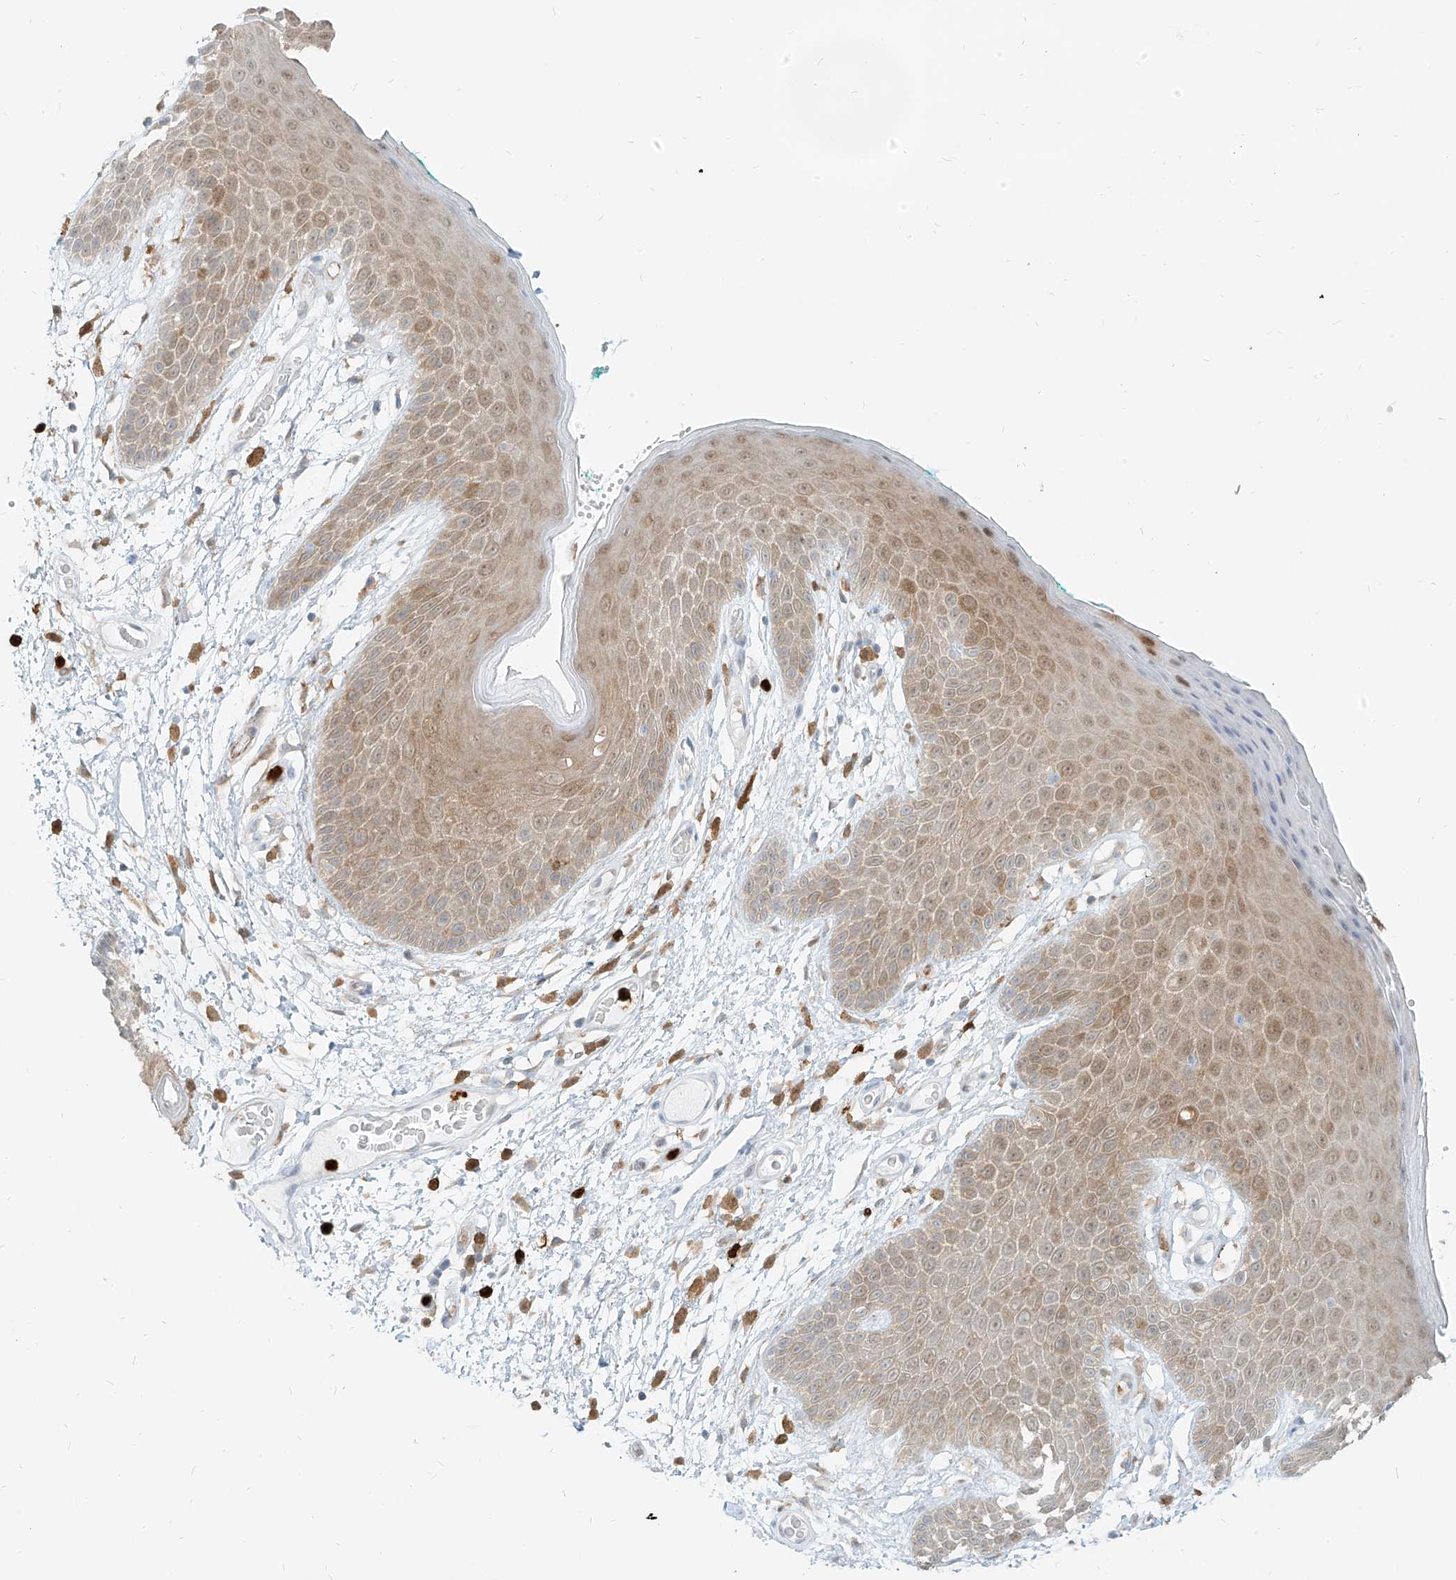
{"staining": {"intensity": "weak", "quantity": ">75%", "location": "cytoplasmic/membranous,nuclear"}, "tissue": "skin", "cell_type": "Epidermal cells", "image_type": "normal", "snomed": [{"axis": "morphology", "description": "Normal tissue, NOS"}, {"axis": "topography", "description": "Anal"}], "caption": "Skin stained for a protein demonstrates weak cytoplasmic/membranous,nuclear positivity in epidermal cells.", "gene": "PGD", "patient": {"sex": "male", "age": 74}}